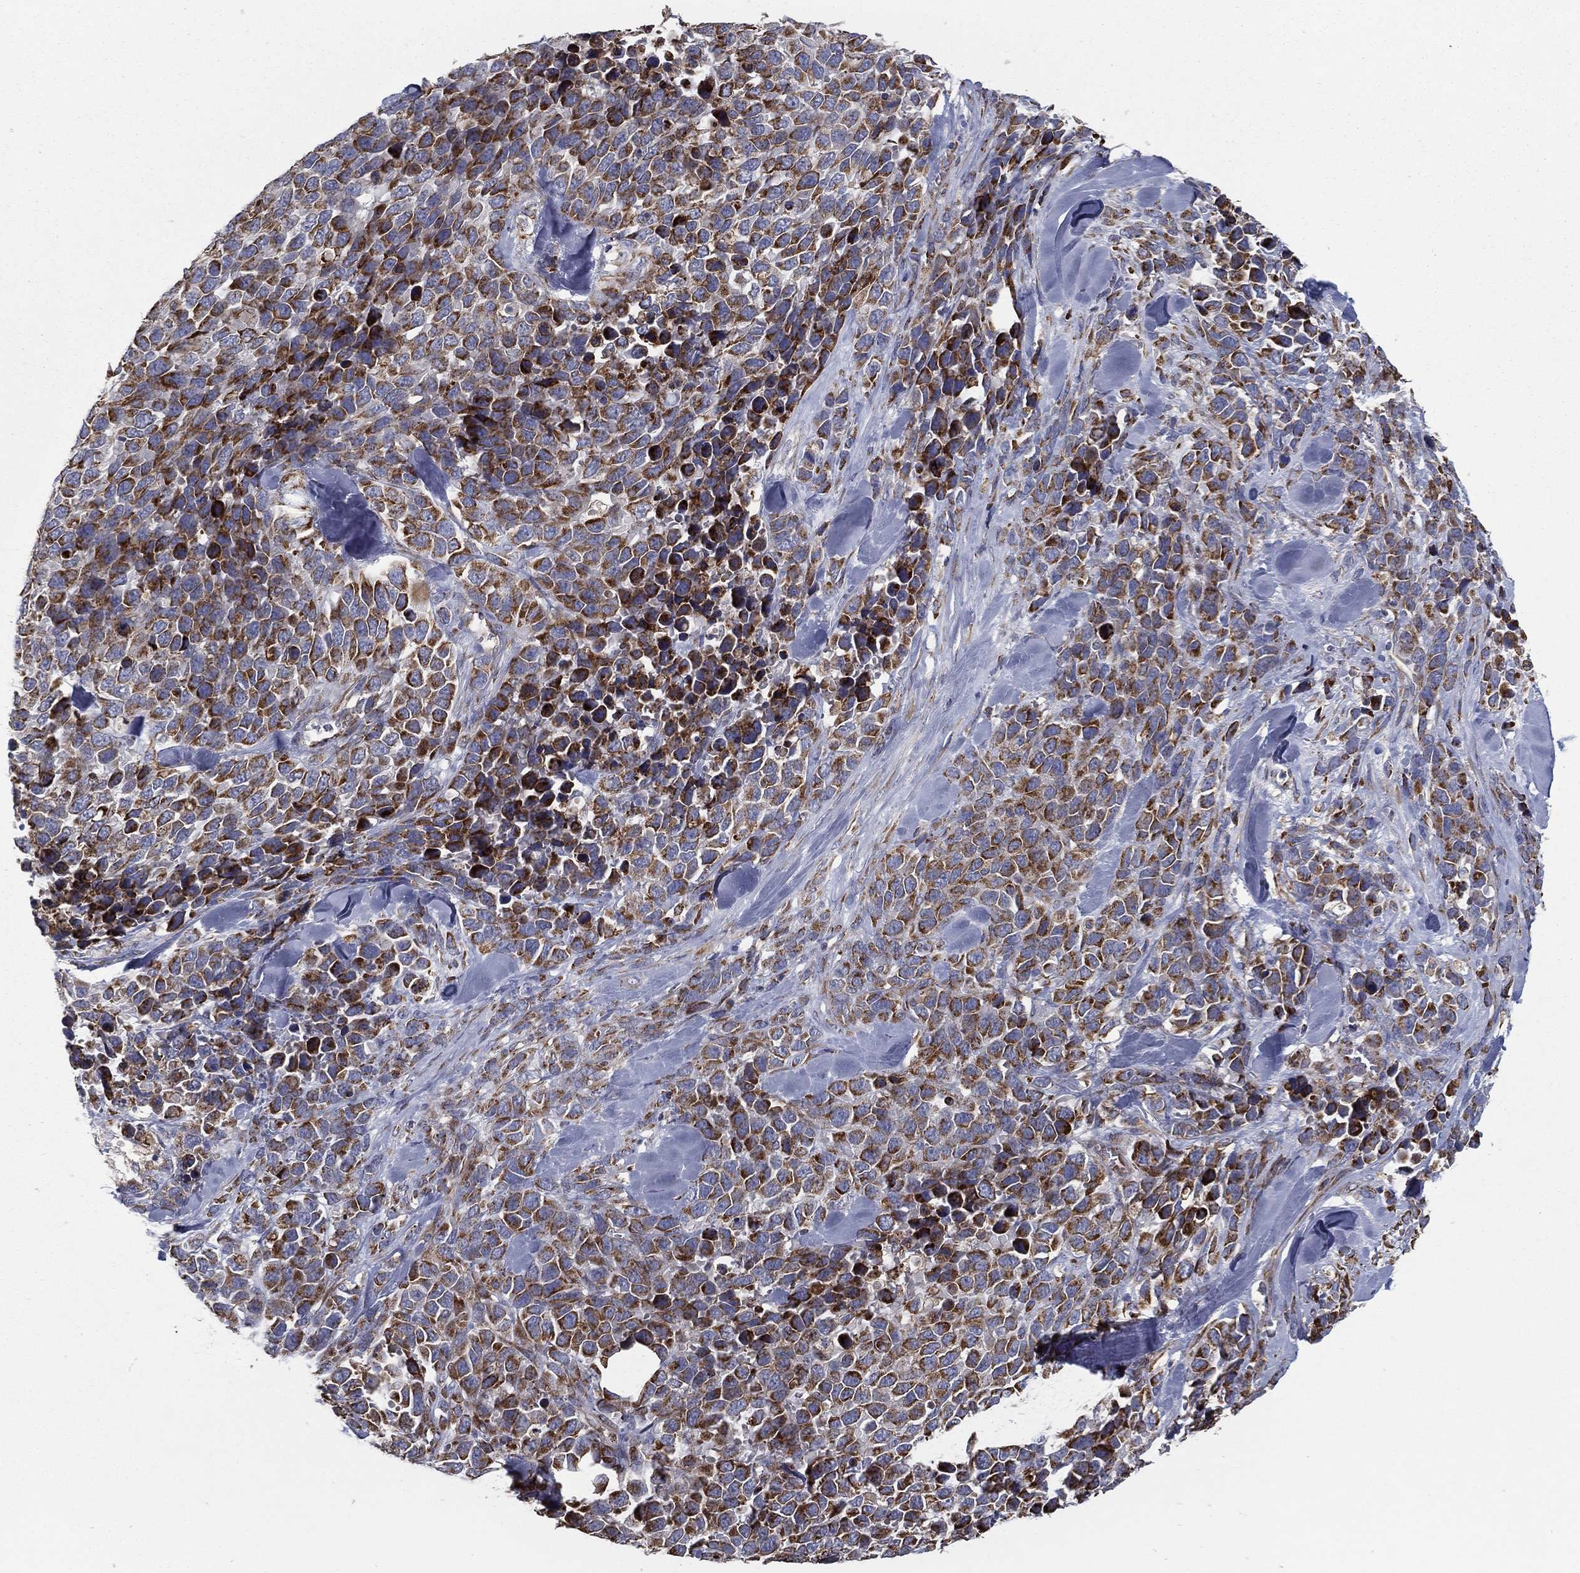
{"staining": {"intensity": "strong", "quantity": "25%-75%", "location": "cytoplasmic/membranous"}, "tissue": "melanoma", "cell_type": "Tumor cells", "image_type": "cancer", "snomed": [{"axis": "morphology", "description": "Malignant melanoma, Metastatic site"}, {"axis": "topography", "description": "Skin"}], "caption": "IHC histopathology image of melanoma stained for a protein (brown), which displays high levels of strong cytoplasmic/membranous staining in about 25%-75% of tumor cells.", "gene": "MT-CYB", "patient": {"sex": "male", "age": 84}}